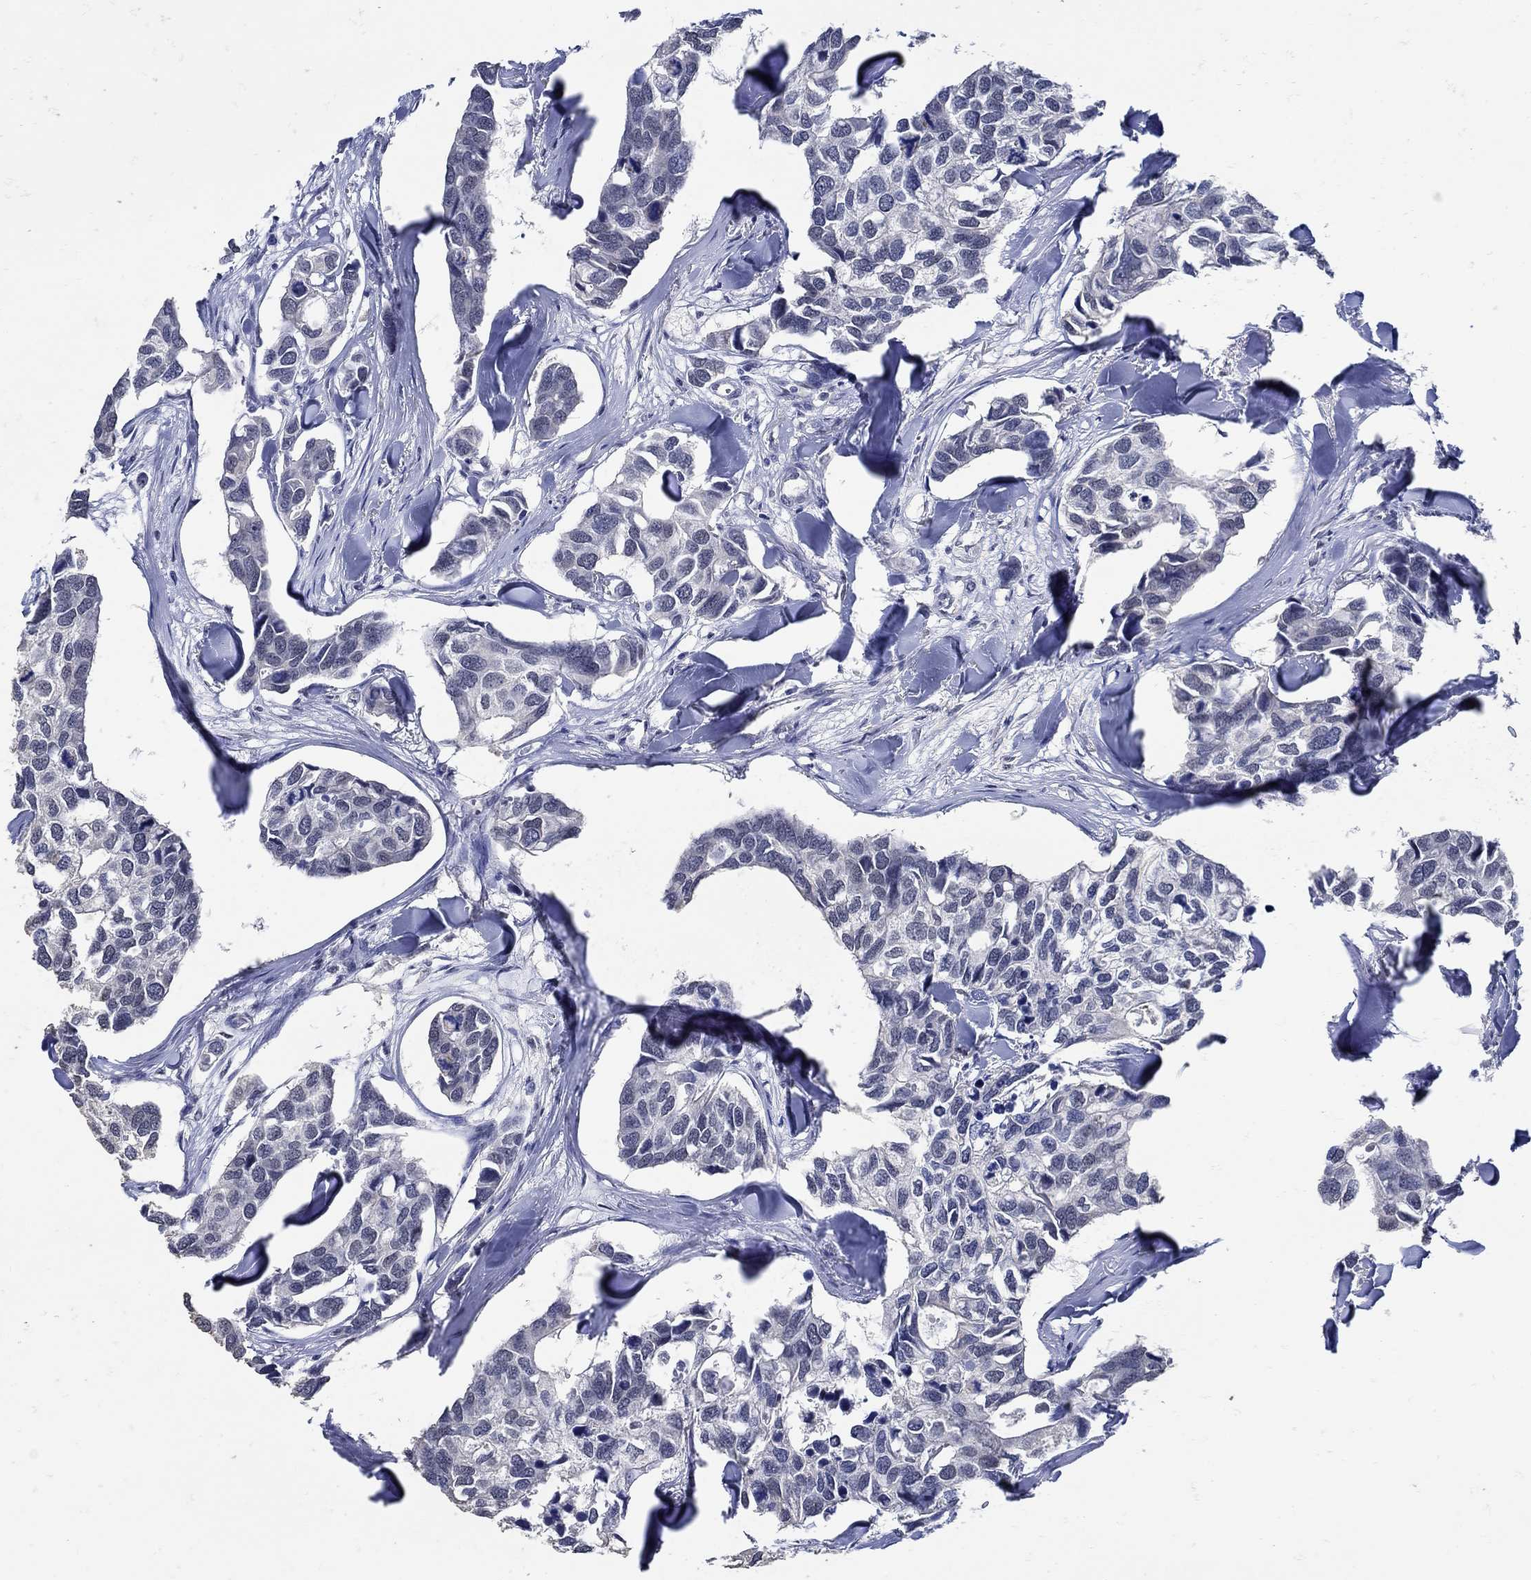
{"staining": {"intensity": "negative", "quantity": "none", "location": "none"}, "tissue": "breast cancer", "cell_type": "Tumor cells", "image_type": "cancer", "snomed": [{"axis": "morphology", "description": "Duct carcinoma"}, {"axis": "topography", "description": "Breast"}], "caption": "Protein analysis of infiltrating ductal carcinoma (breast) shows no significant expression in tumor cells. (DAB IHC, high magnification).", "gene": "KCNN3", "patient": {"sex": "female", "age": 83}}